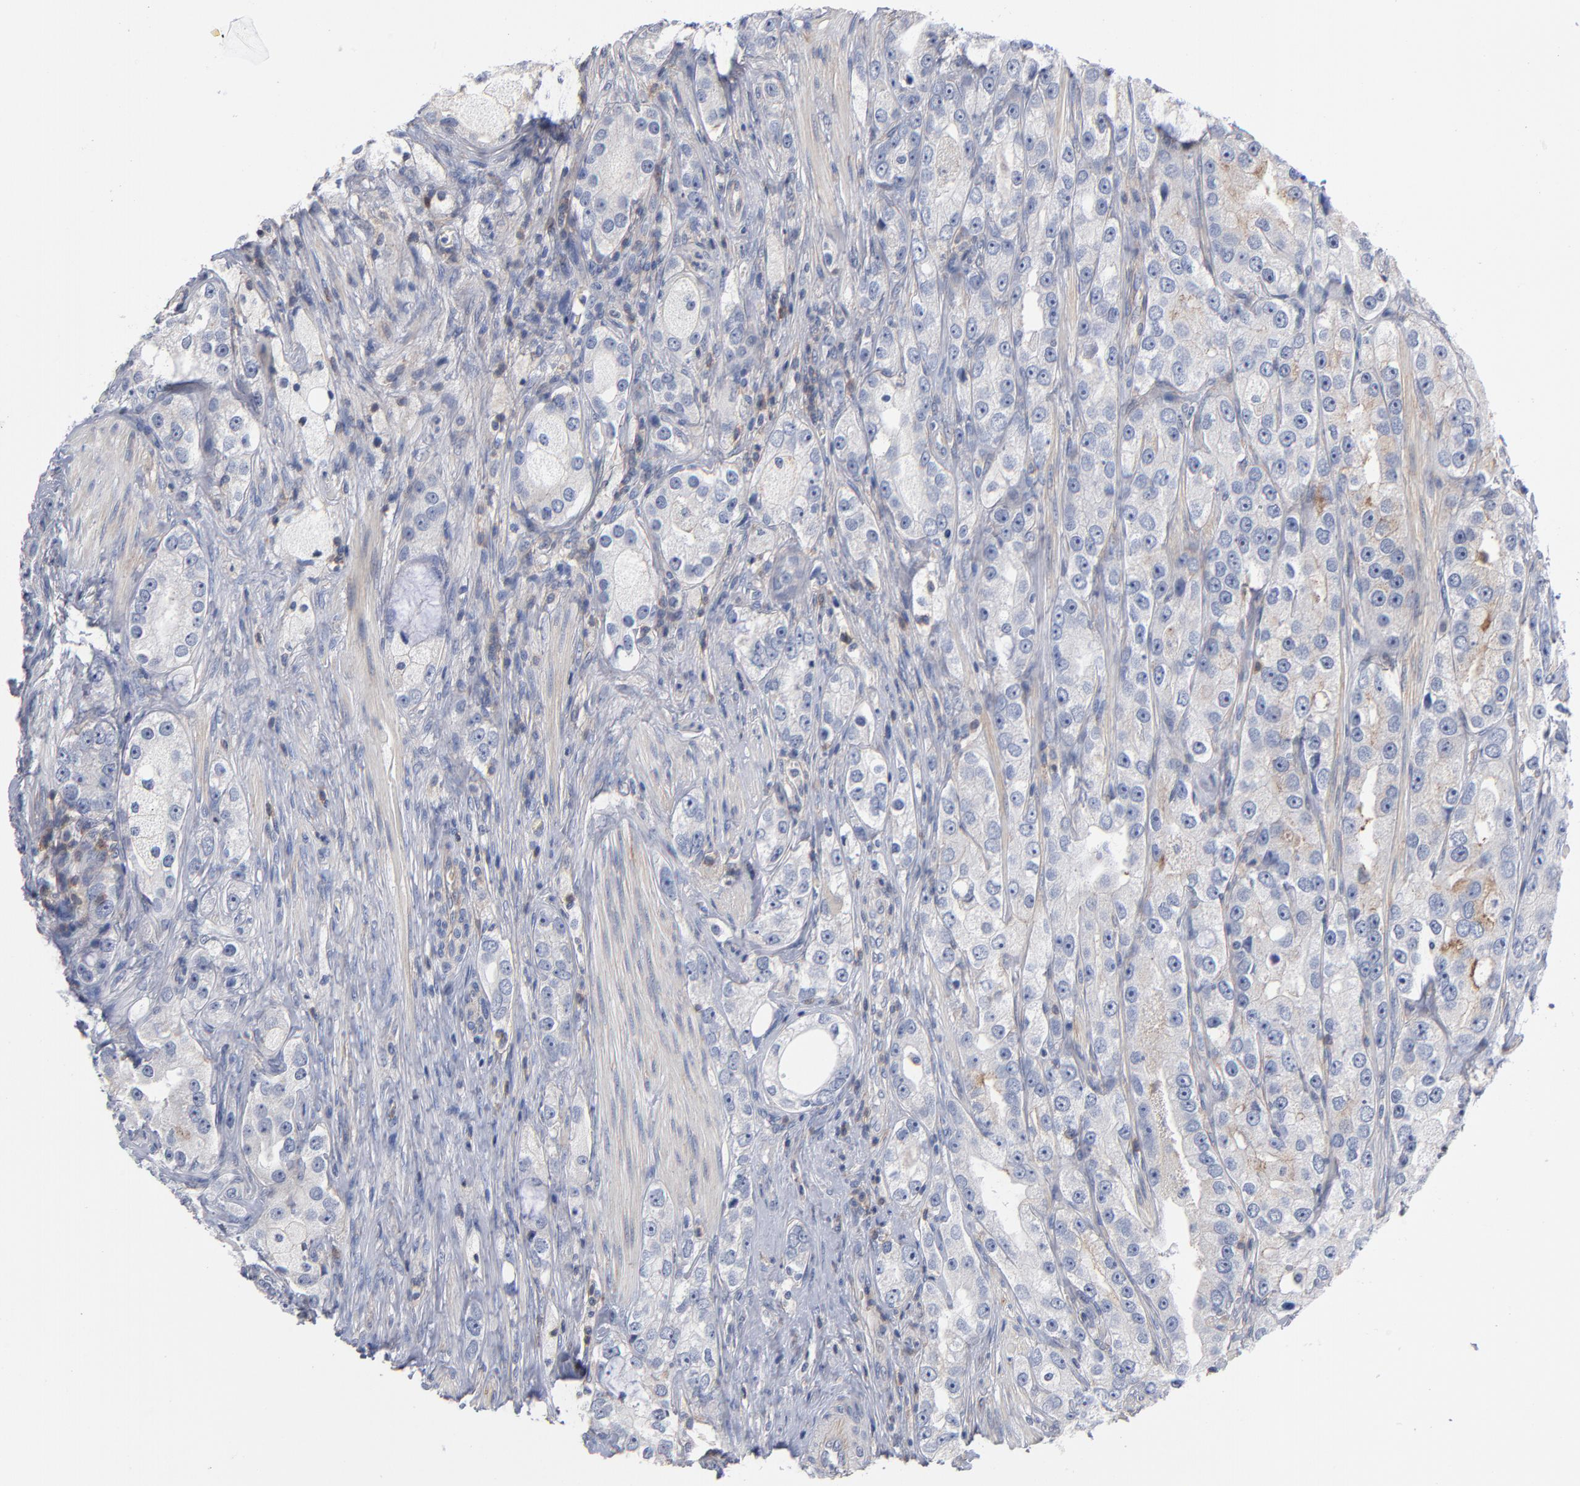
{"staining": {"intensity": "weak", "quantity": "25%-75%", "location": "cytoplasmic/membranous"}, "tissue": "prostate cancer", "cell_type": "Tumor cells", "image_type": "cancer", "snomed": [{"axis": "morphology", "description": "Adenocarcinoma, High grade"}, {"axis": "topography", "description": "Prostate"}], "caption": "IHC micrograph of neoplastic tissue: human prostate high-grade adenocarcinoma stained using immunohistochemistry reveals low levels of weak protein expression localized specifically in the cytoplasmic/membranous of tumor cells, appearing as a cytoplasmic/membranous brown color.", "gene": "PDLIM2", "patient": {"sex": "male", "age": 63}}